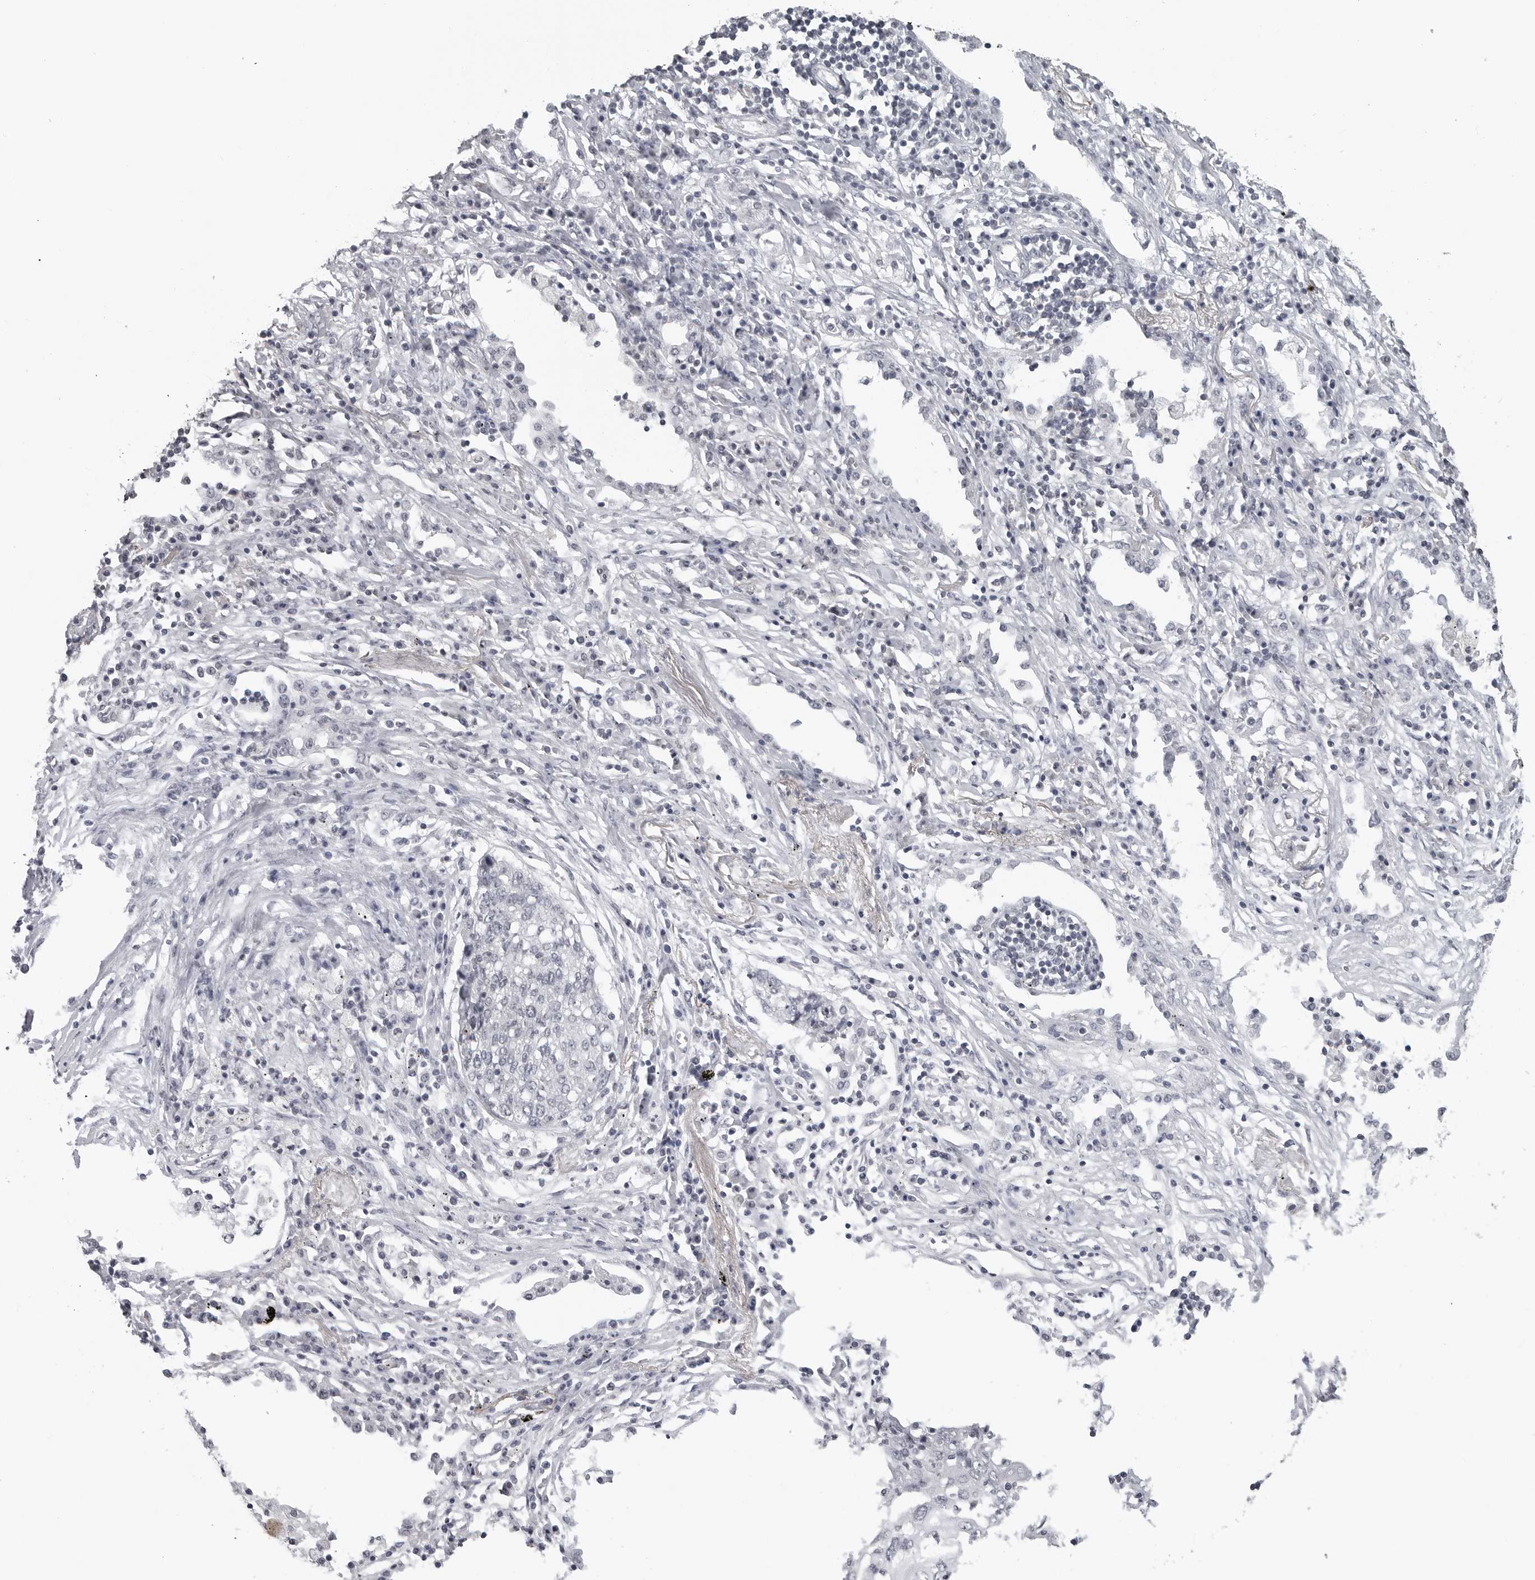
{"staining": {"intensity": "negative", "quantity": "none", "location": "none"}, "tissue": "lung cancer", "cell_type": "Tumor cells", "image_type": "cancer", "snomed": [{"axis": "morphology", "description": "Squamous cell carcinoma, NOS"}, {"axis": "topography", "description": "Lung"}], "caption": "The immunohistochemistry image has no significant staining in tumor cells of lung cancer tissue.", "gene": "DDX54", "patient": {"sex": "female", "age": 63}}